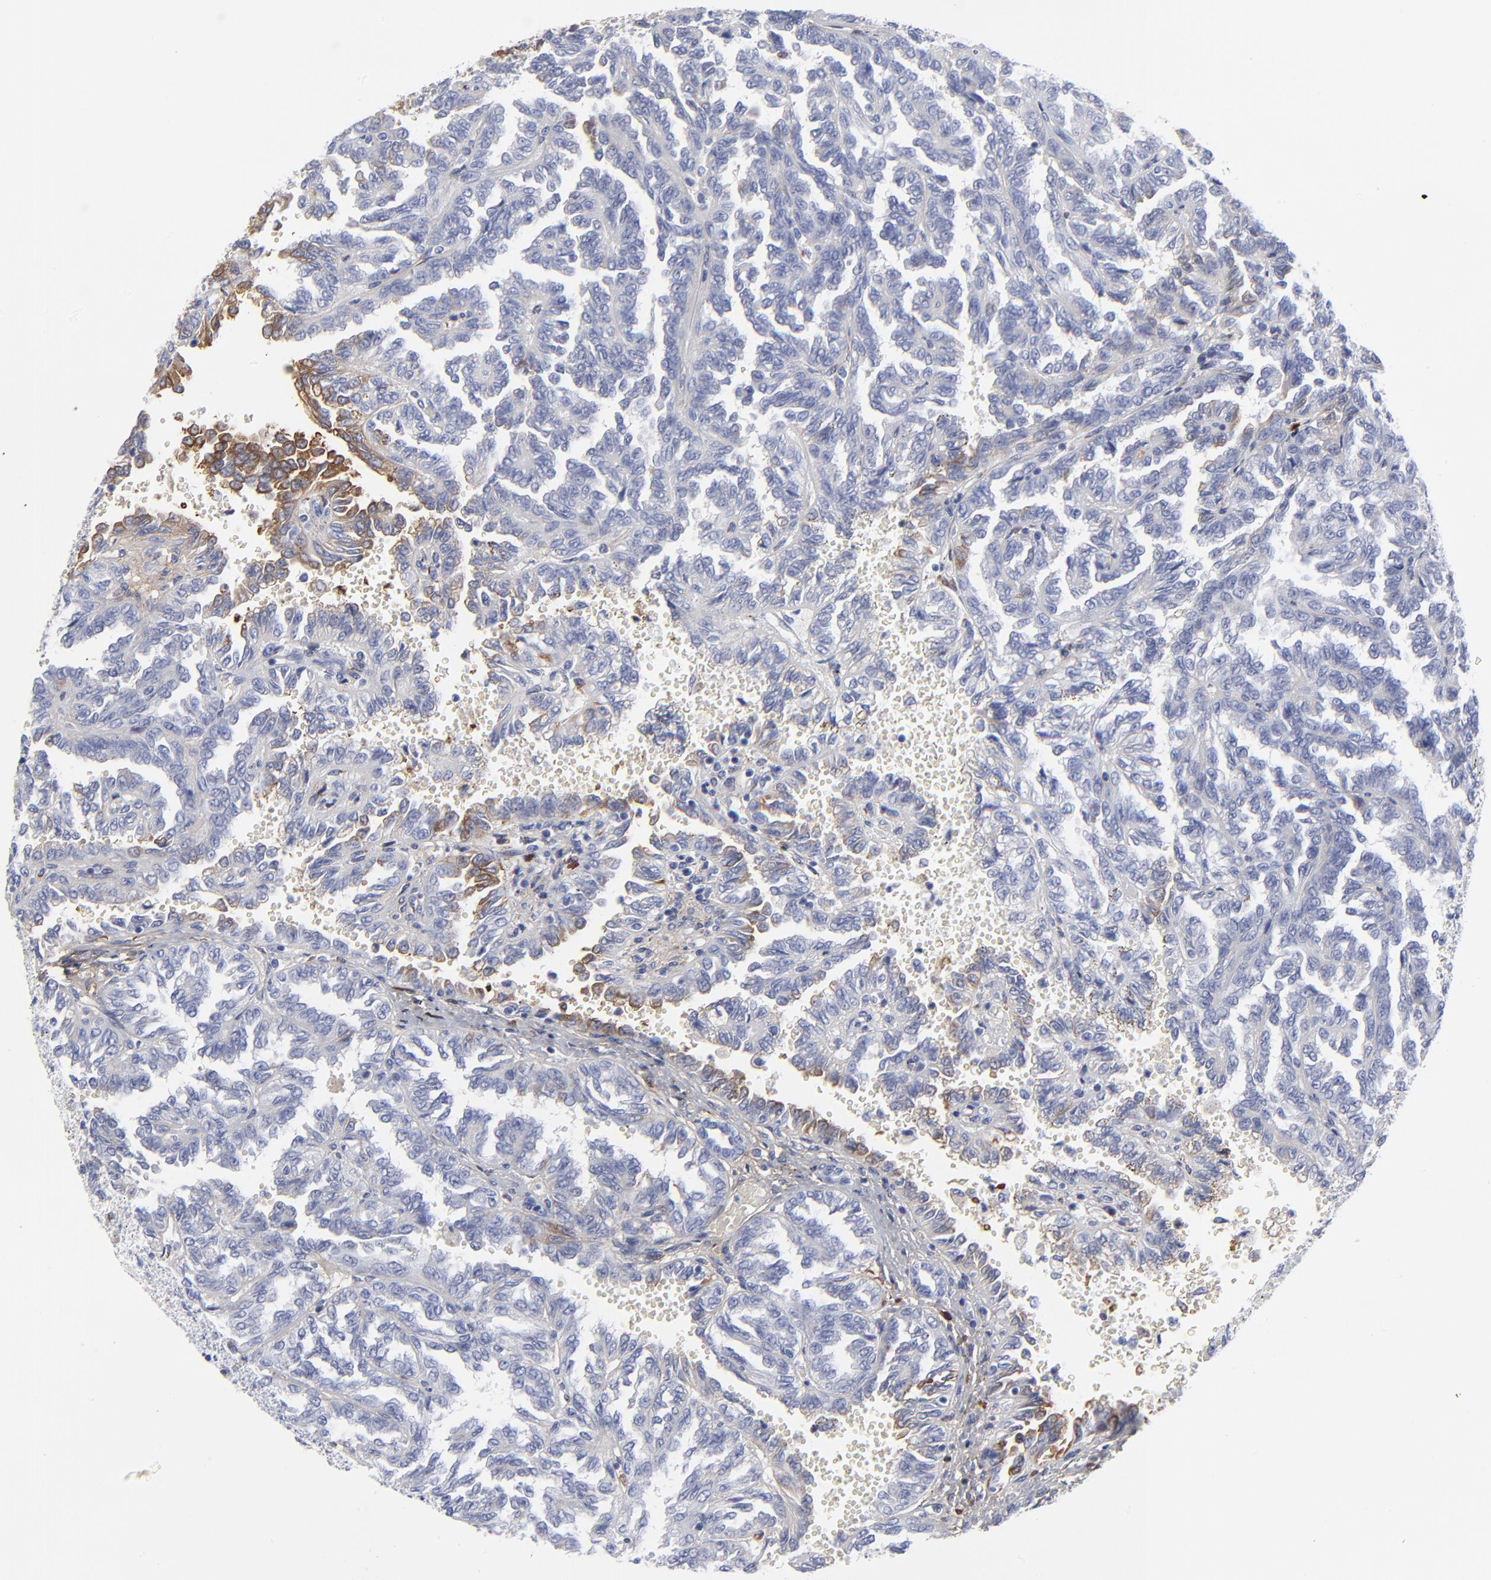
{"staining": {"intensity": "strong", "quantity": "<25%", "location": "cytoplasmic/membranous"}, "tissue": "renal cancer", "cell_type": "Tumor cells", "image_type": "cancer", "snomed": [{"axis": "morphology", "description": "Inflammation, NOS"}, {"axis": "morphology", "description": "Adenocarcinoma, NOS"}, {"axis": "topography", "description": "Kidney"}], "caption": "Brown immunohistochemical staining in human adenocarcinoma (renal) shows strong cytoplasmic/membranous positivity in approximately <25% of tumor cells.", "gene": "DCN", "patient": {"sex": "male", "age": 68}}